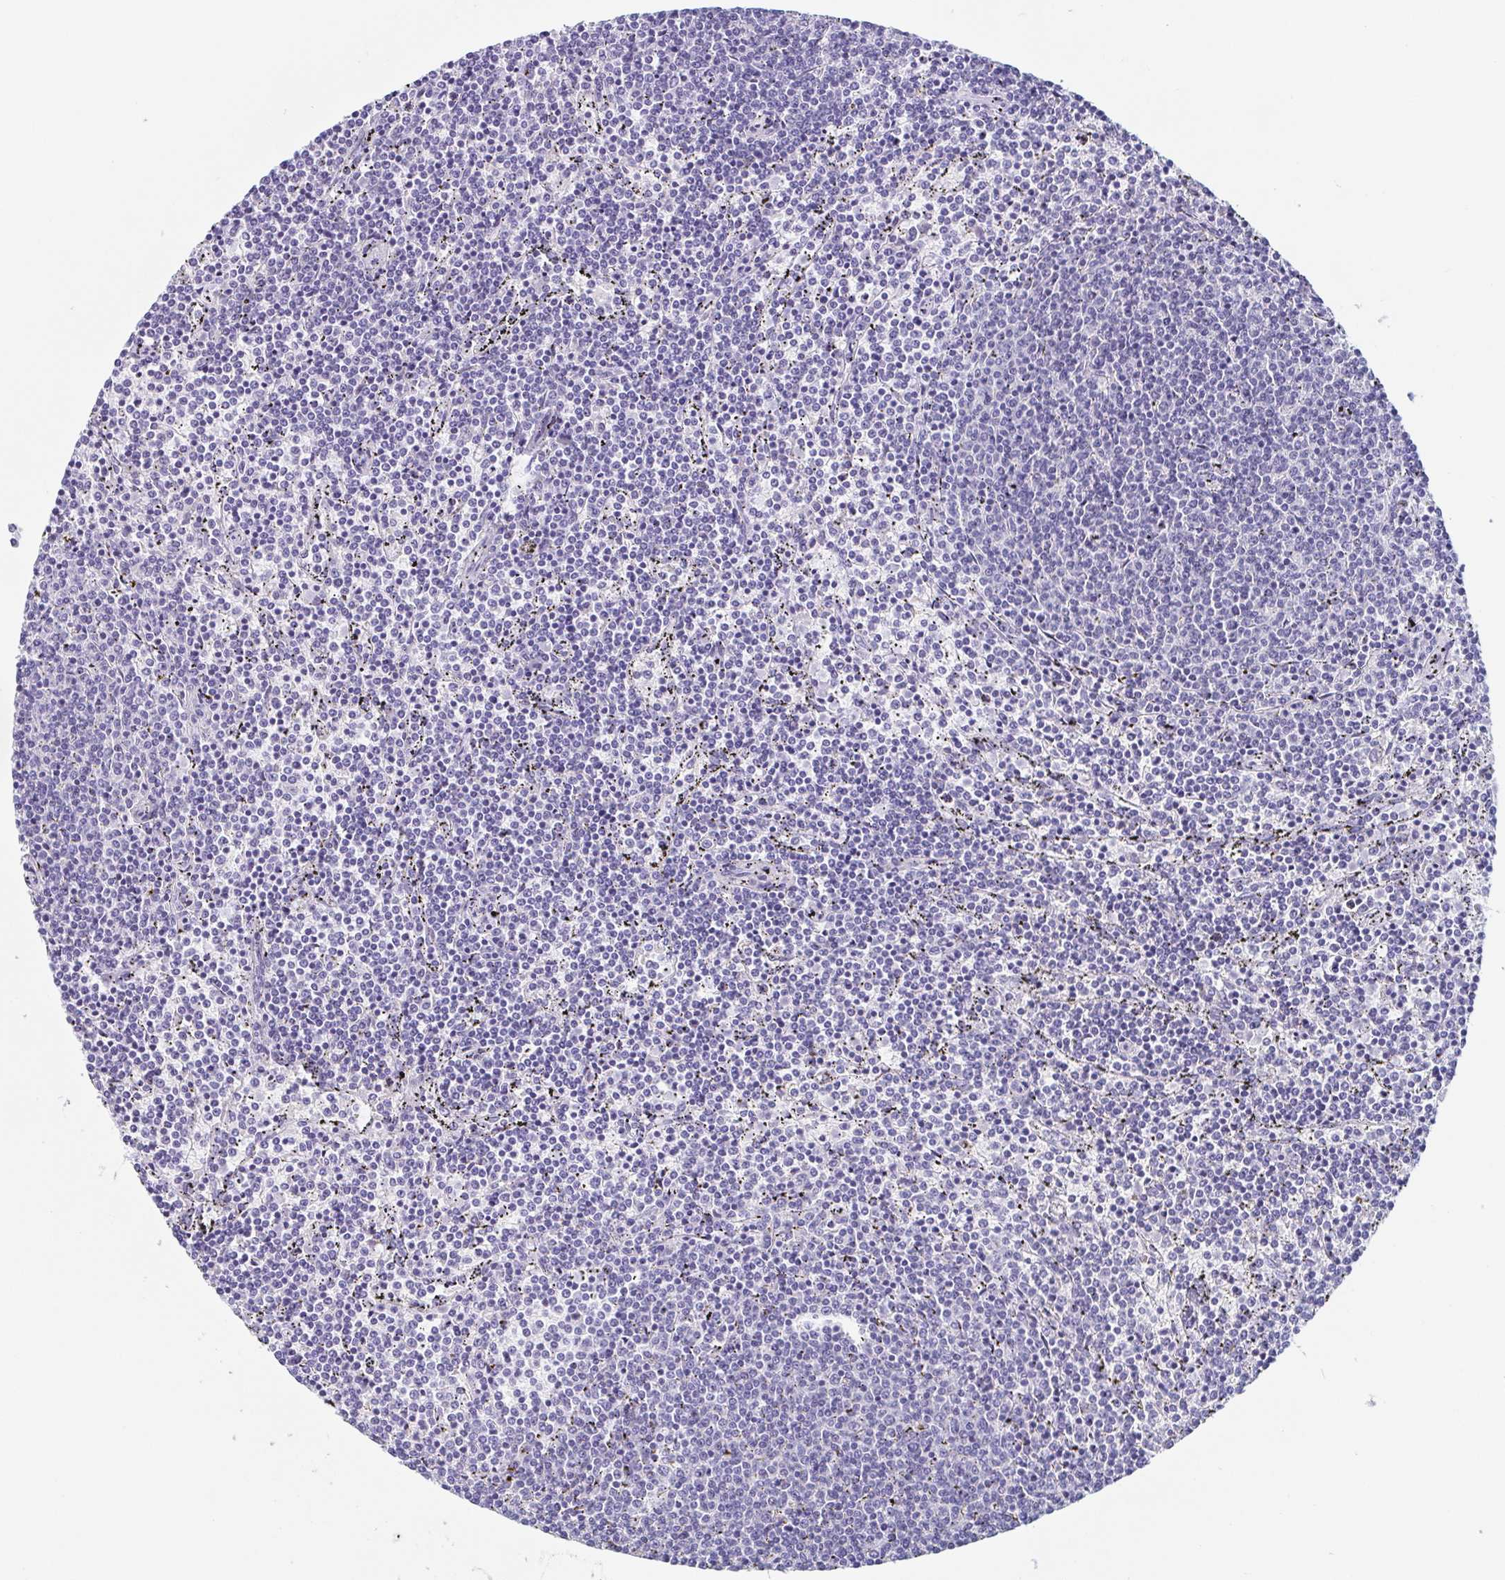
{"staining": {"intensity": "negative", "quantity": "none", "location": "none"}, "tissue": "lymphoma", "cell_type": "Tumor cells", "image_type": "cancer", "snomed": [{"axis": "morphology", "description": "Malignant lymphoma, non-Hodgkin's type, Low grade"}, {"axis": "topography", "description": "Spleen"}], "caption": "This is an immunohistochemistry (IHC) histopathology image of malignant lymphoma, non-Hodgkin's type (low-grade). There is no positivity in tumor cells.", "gene": "TAGLN3", "patient": {"sex": "female", "age": 50}}